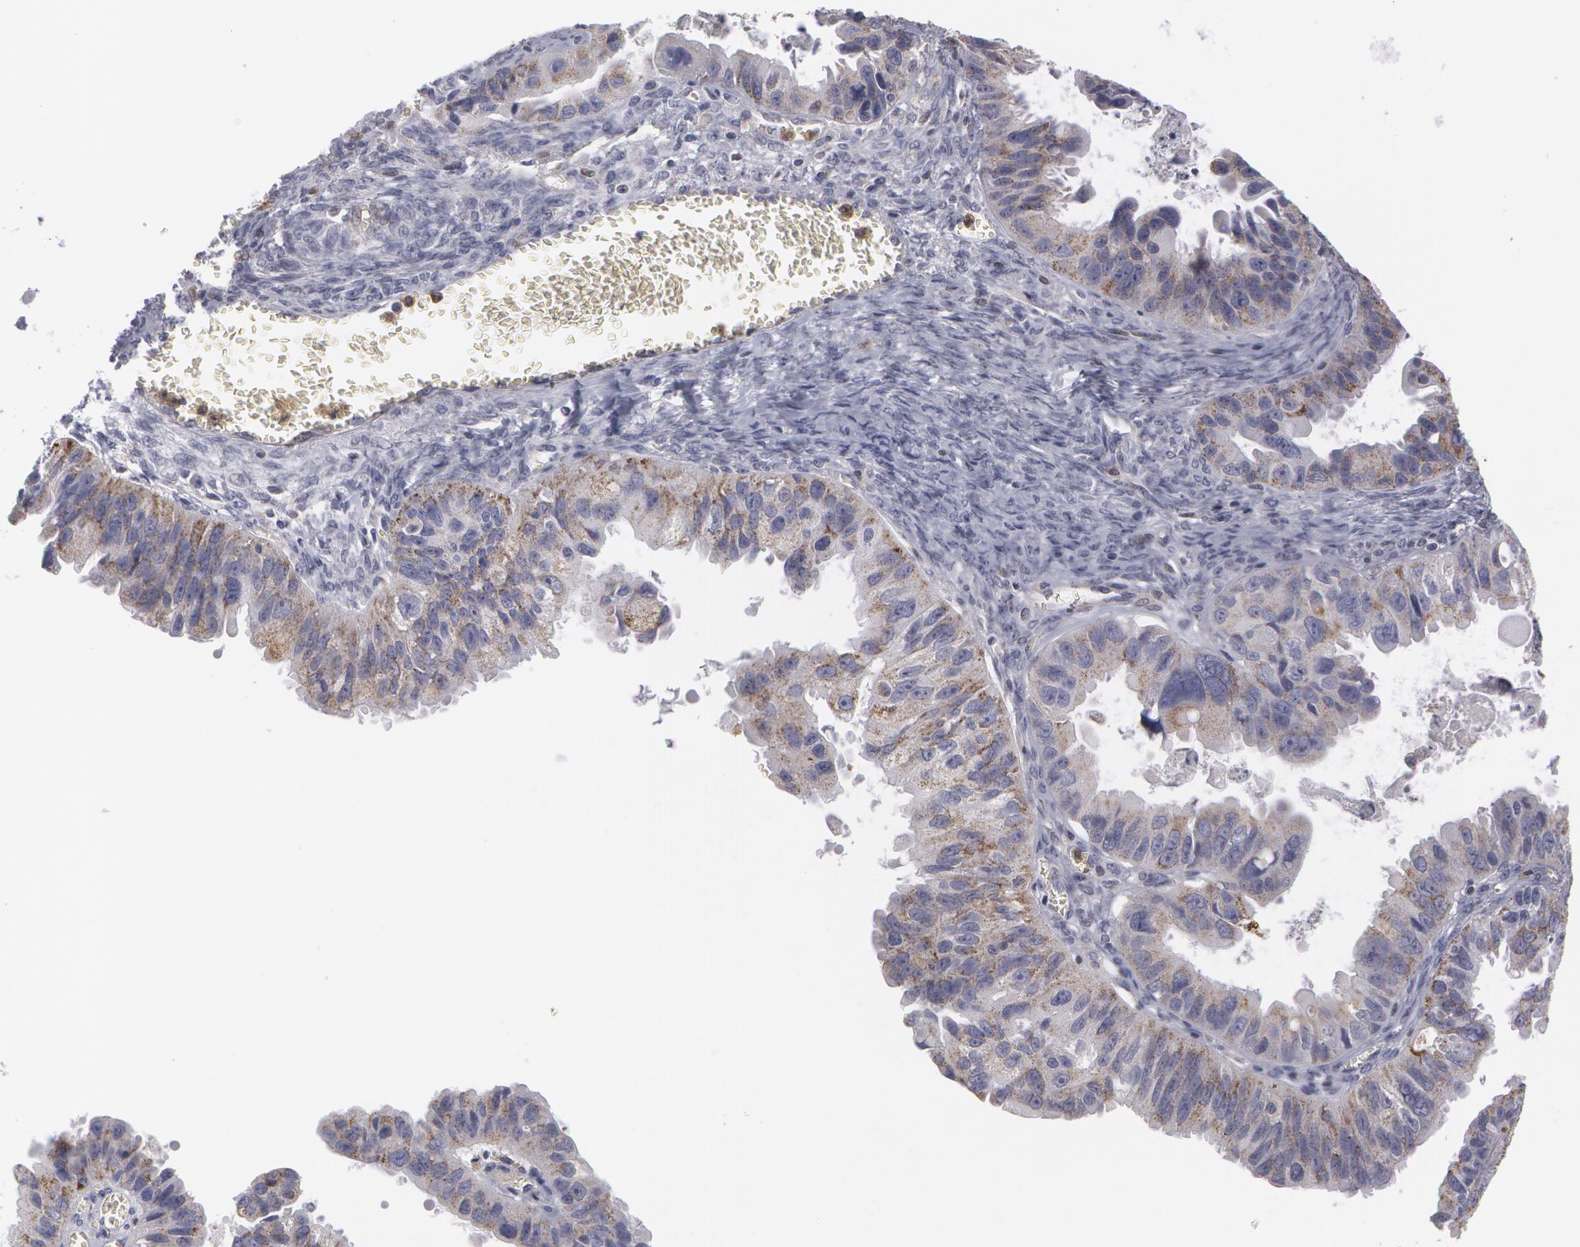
{"staining": {"intensity": "moderate", "quantity": "25%-75%", "location": "cytoplasmic/membranous"}, "tissue": "ovarian cancer", "cell_type": "Tumor cells", "image_type": "cancer", "snomed": [{"axis": "morphology", "description": "Carcinoma, endometroid"}, {"axis": "topography", "description": "Ovary"}], "caption": "Moderate cytoplasmic/membranous protein staining is identified in about 25%-75% of tumor cells in ovarian endometroid carcinoma.", "gene": "CAT", "patient": {"sex": "female", "age": 85}}